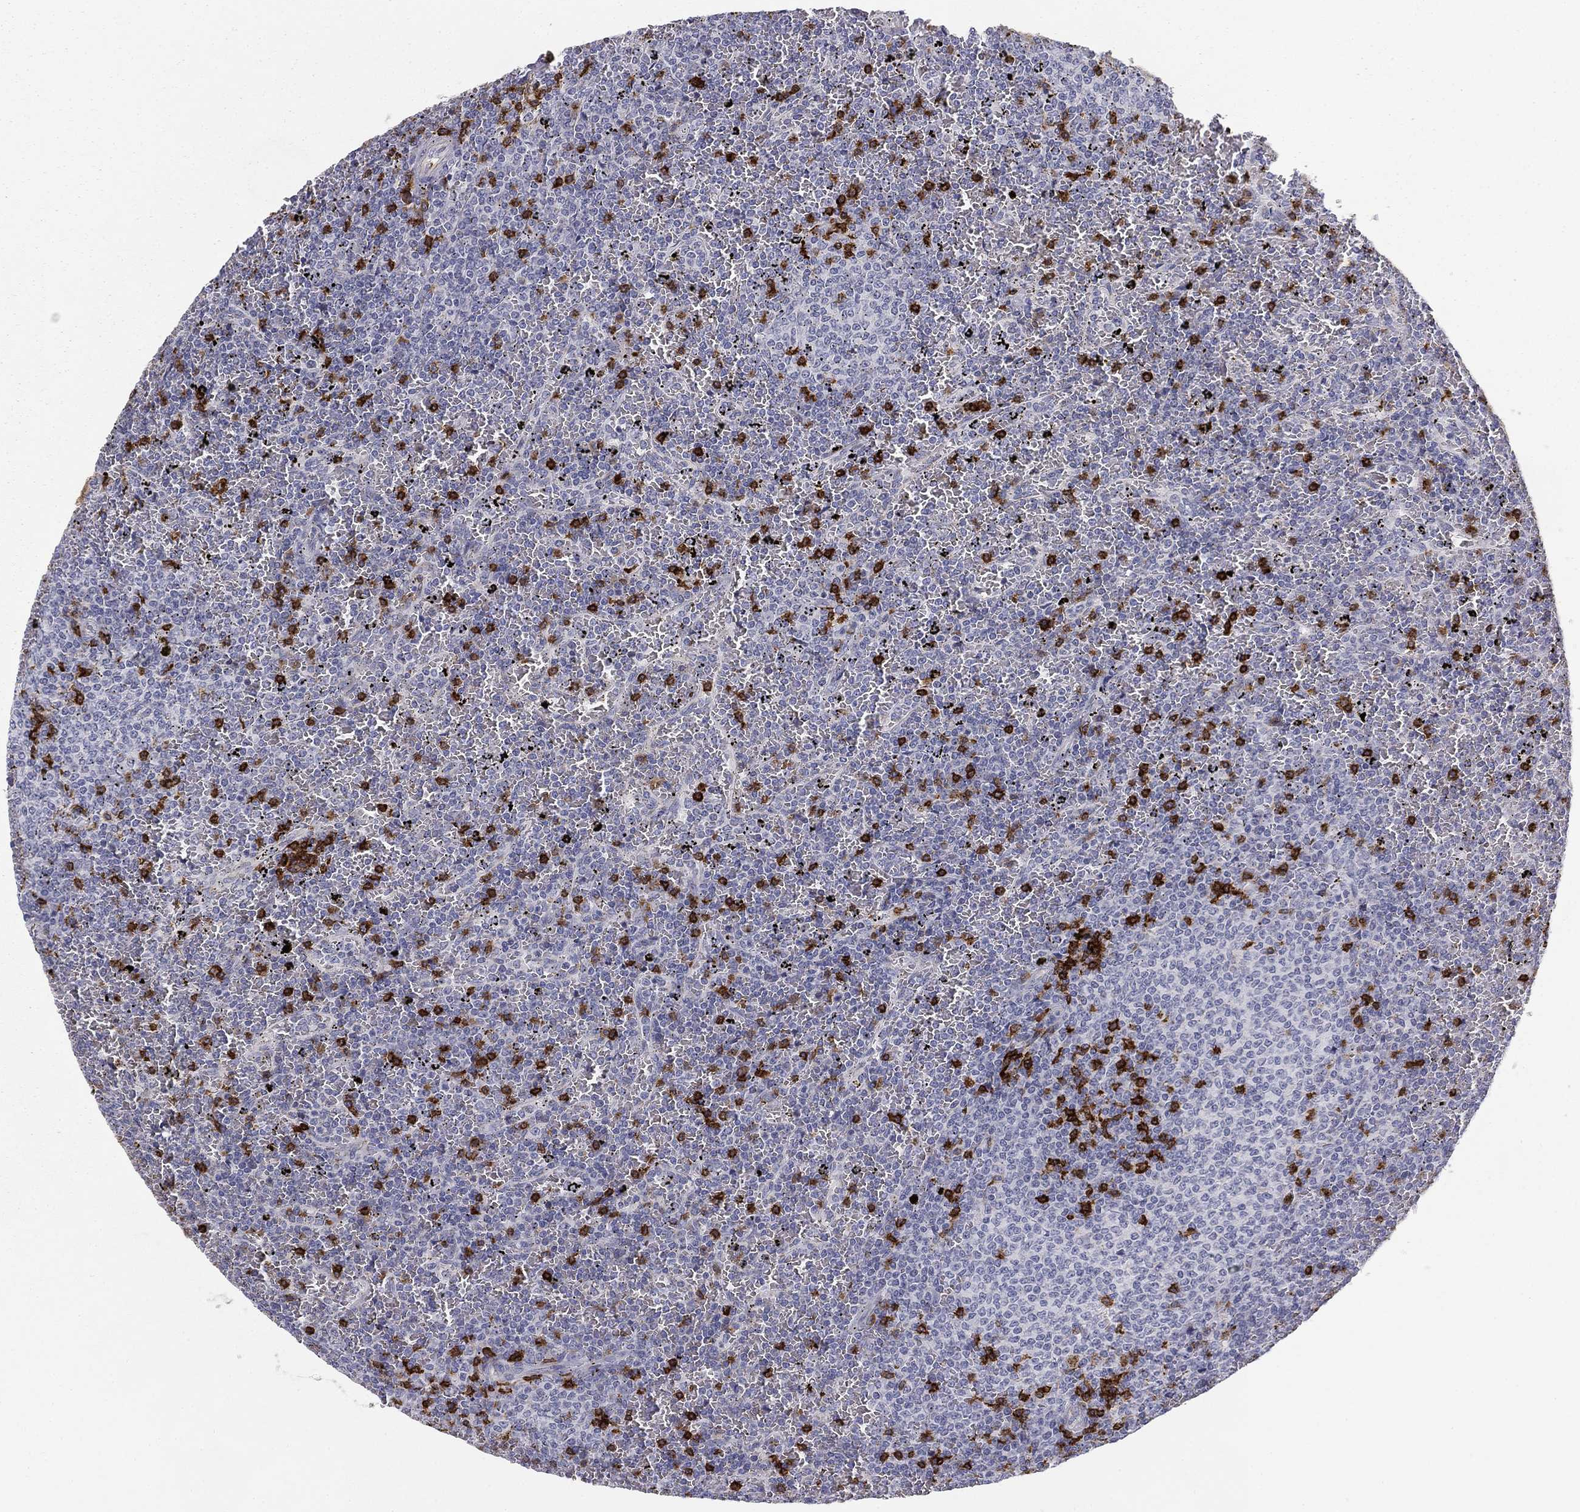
{"staining": {"intensity": "strong", "quantity": "<25%", "location": "cytoplasmic/membranous"}, "tissue": "lymphoma", "cell_type": "Tumor cells", "image_type": "cancer", "snomed": [{"axis": "morphology", "description": "Malignant lymphoma, non-Hodgkin's type, Low grade"}, {"axis": "topography", "description": "Spleen"}], "caption": "An IHC histopathology image of tumor tissue is shown. Protein staining in brown highlights strong cytoplasmic/membranous positivity in malignant lymphoma, non-Hodgkin's type (low-grade) within tumor cells.", "gene": "TRAT1", "patient": {"sex": "female", "age": 77}}